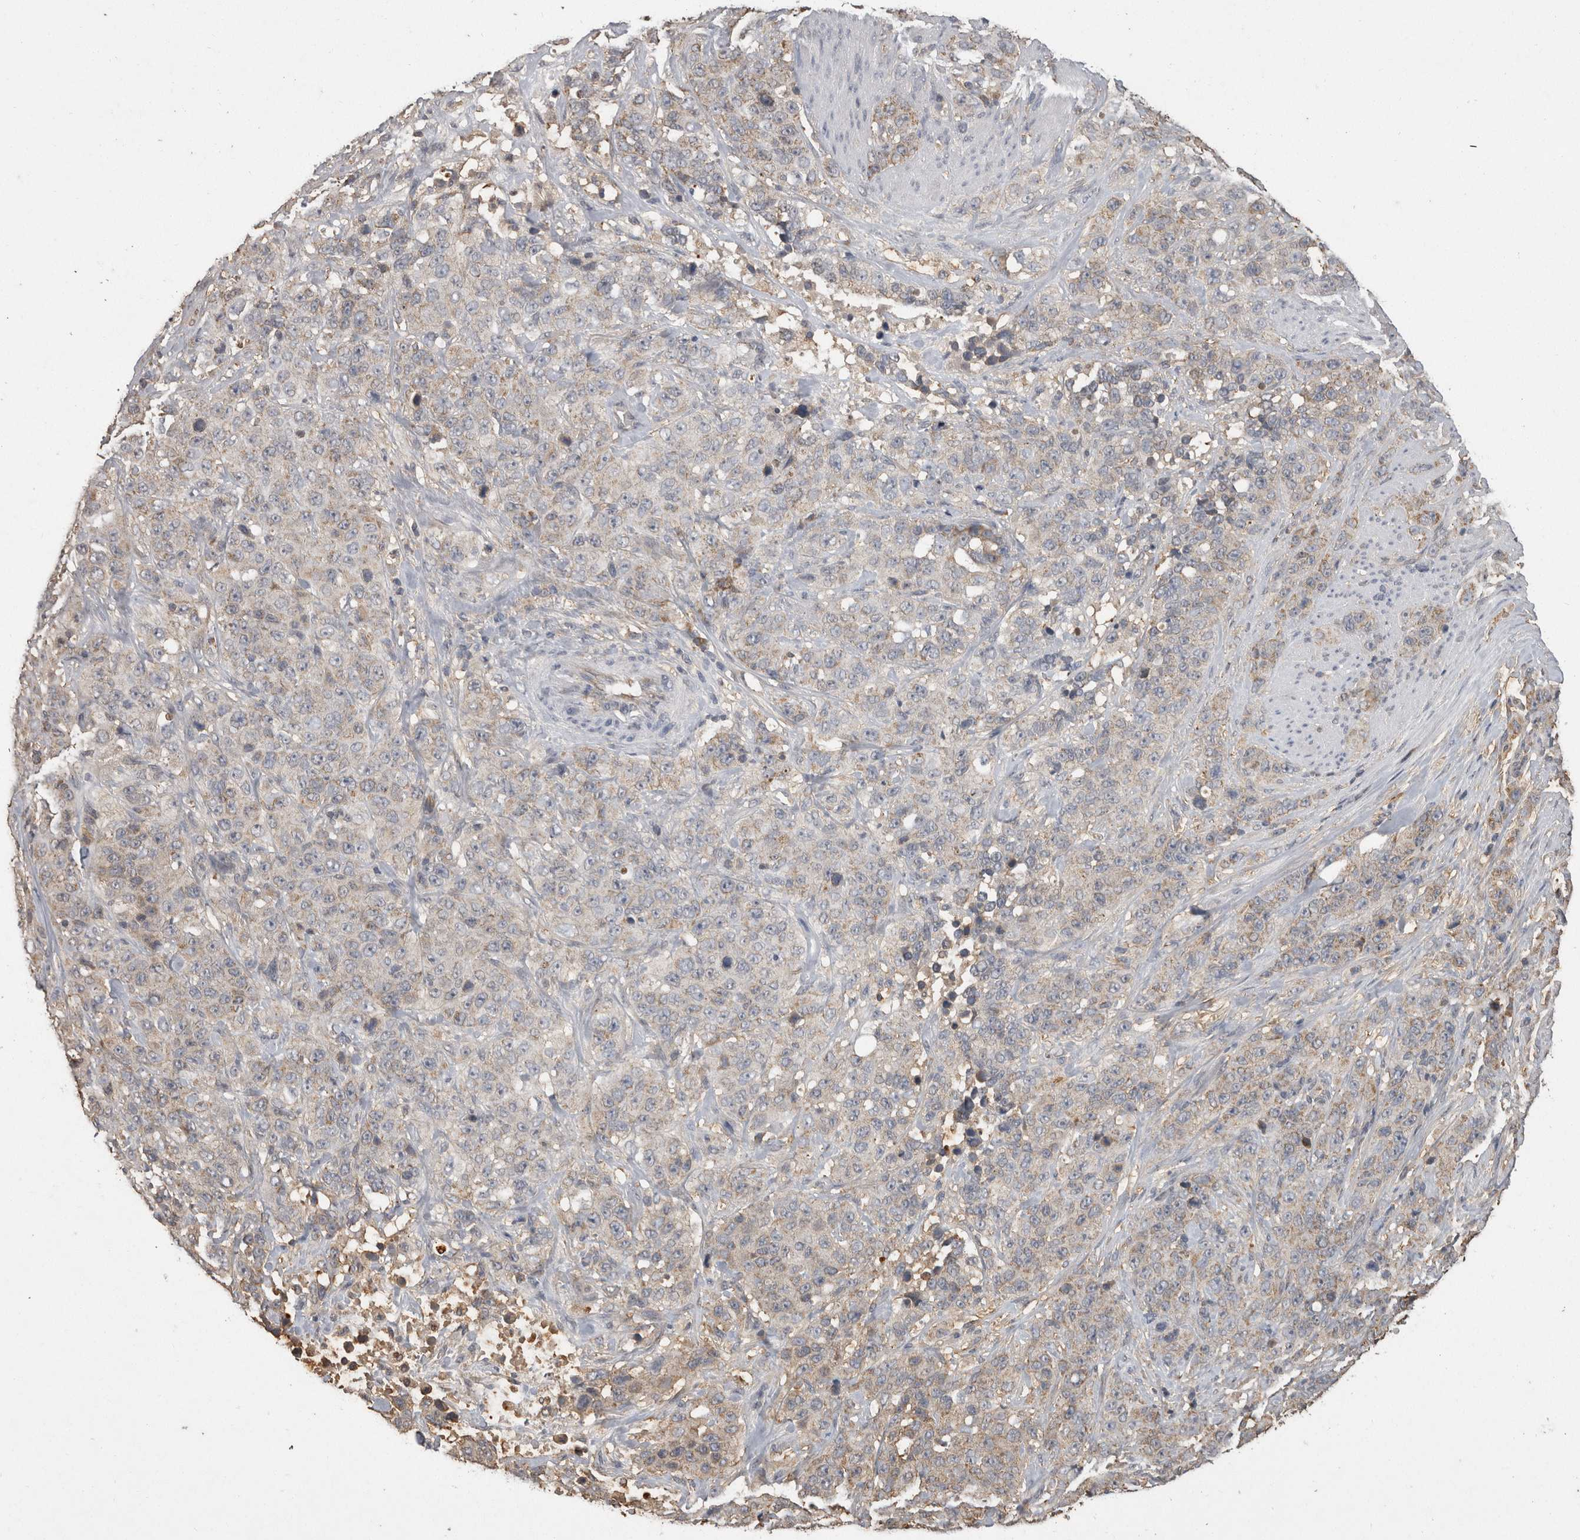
{"staining": {"intensity": "weak", "quantity": "25%-75%", "location": "cytoplasmic/membranous"}, "tissue": "stomach cancer", "cell_type": "Tumor cells", "image_type": "cancer", "snomed": [{"axis": "morphology", "description": "Adenocarcinoma, NOS"}, {"axis": "topography", "description": "Stomach"}], "caption": "Protein positivity by immunohistochemistry reveals weak cytoplasmic/membranous staining in approximately 25%-75% of tumor cells in stomach cancer (adenocarcinoma).", "gene": "PREP", "patient": {"sex": "male", "age": 48}}